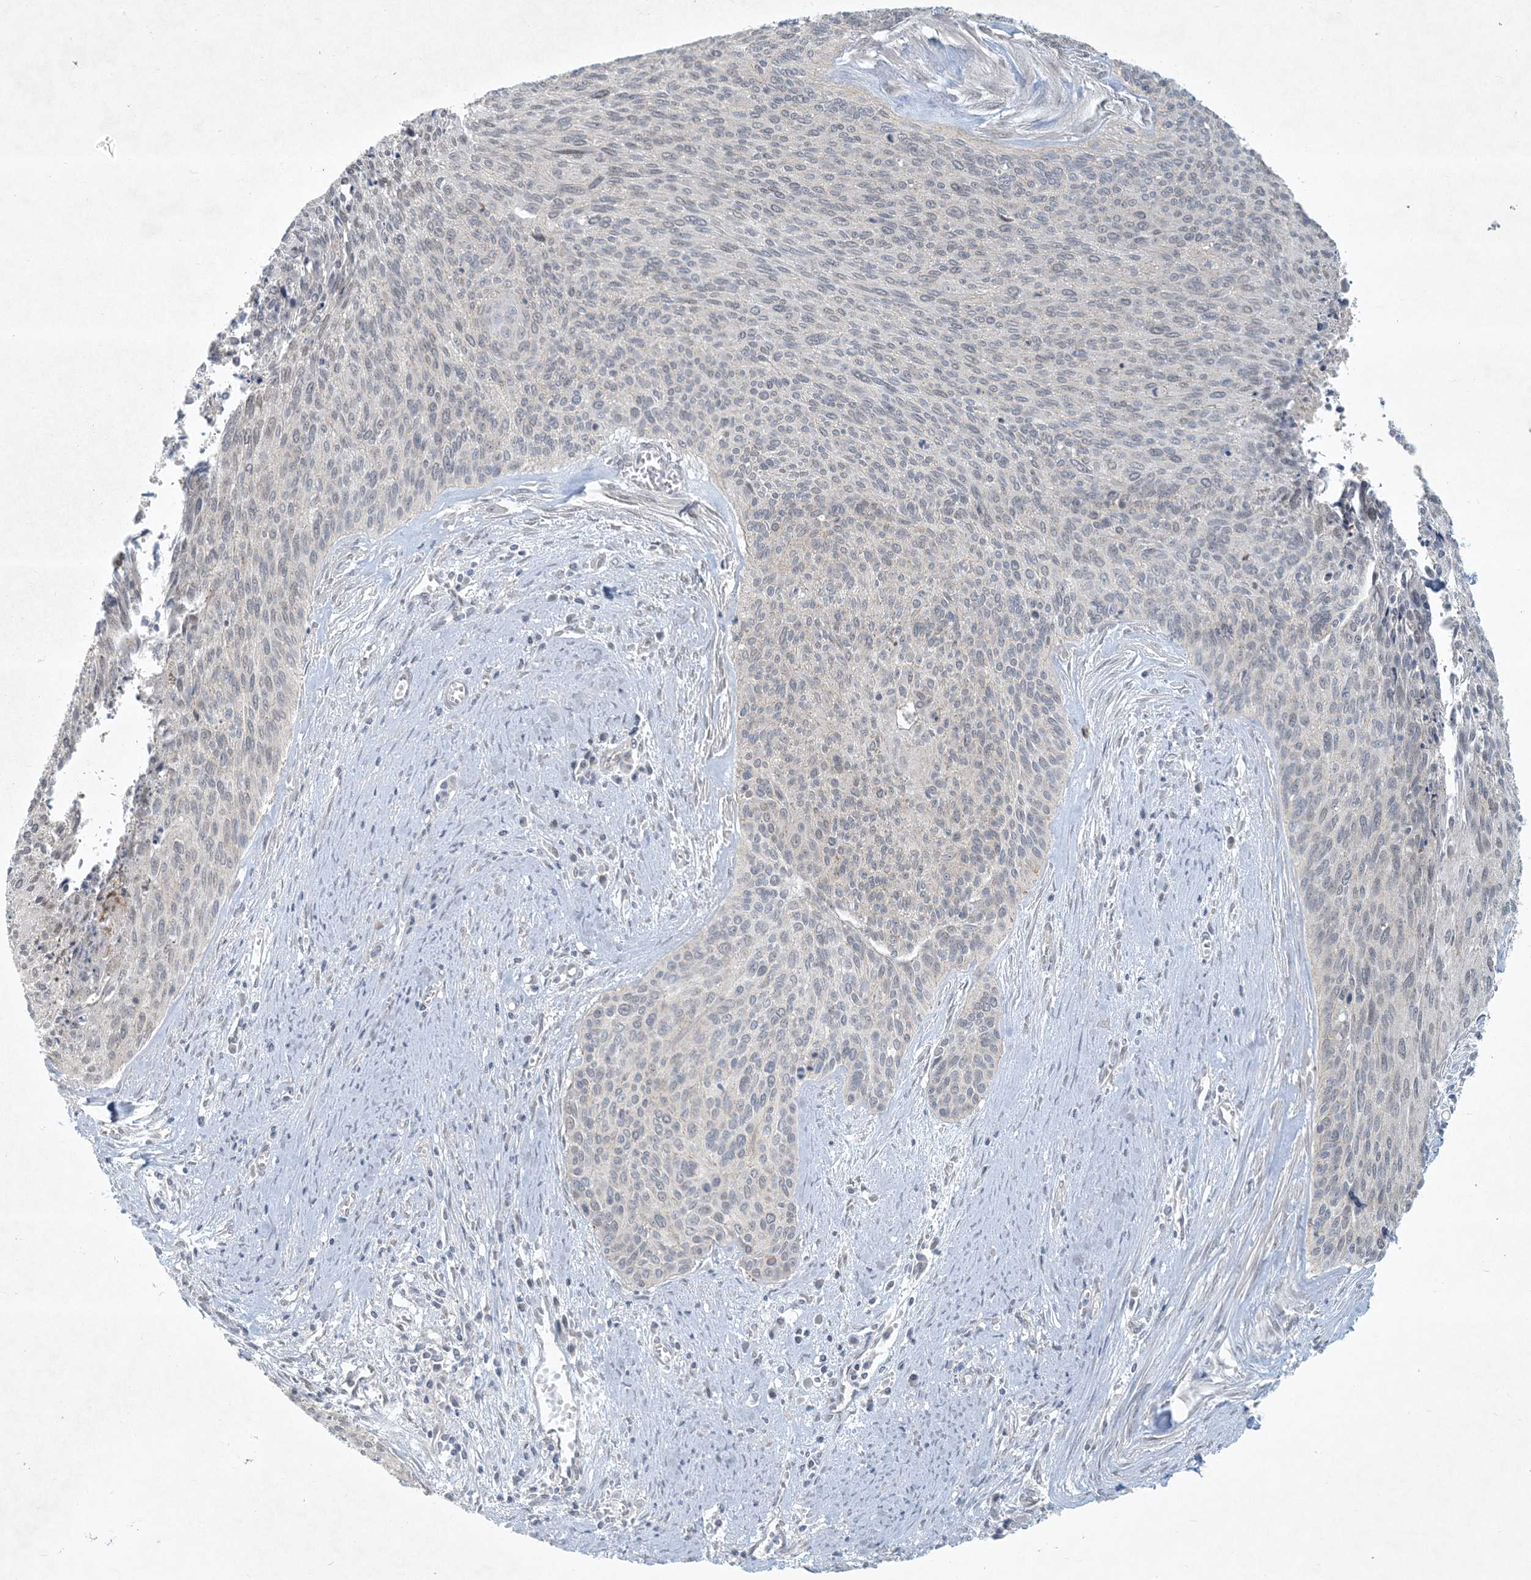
{"staining": {"intensity": "negative", "quantity": "none", "location": "none"}, "tissue": "cervical cancer", "cell_type": "Tumor cells", "image_type": "cancer", "snomed": [{"axis": "morphology", "description": "Squamous cell carcinoma, NOS"}, {"axis": "topography", "description": "Cervix"}], "caption": "Squamous cell carcinoma (cervical) stained for a protein using IHC reveals no positivity tumor cells.", "gene": "BCORL1", "patient": {"sex": "female", "age": 55}}